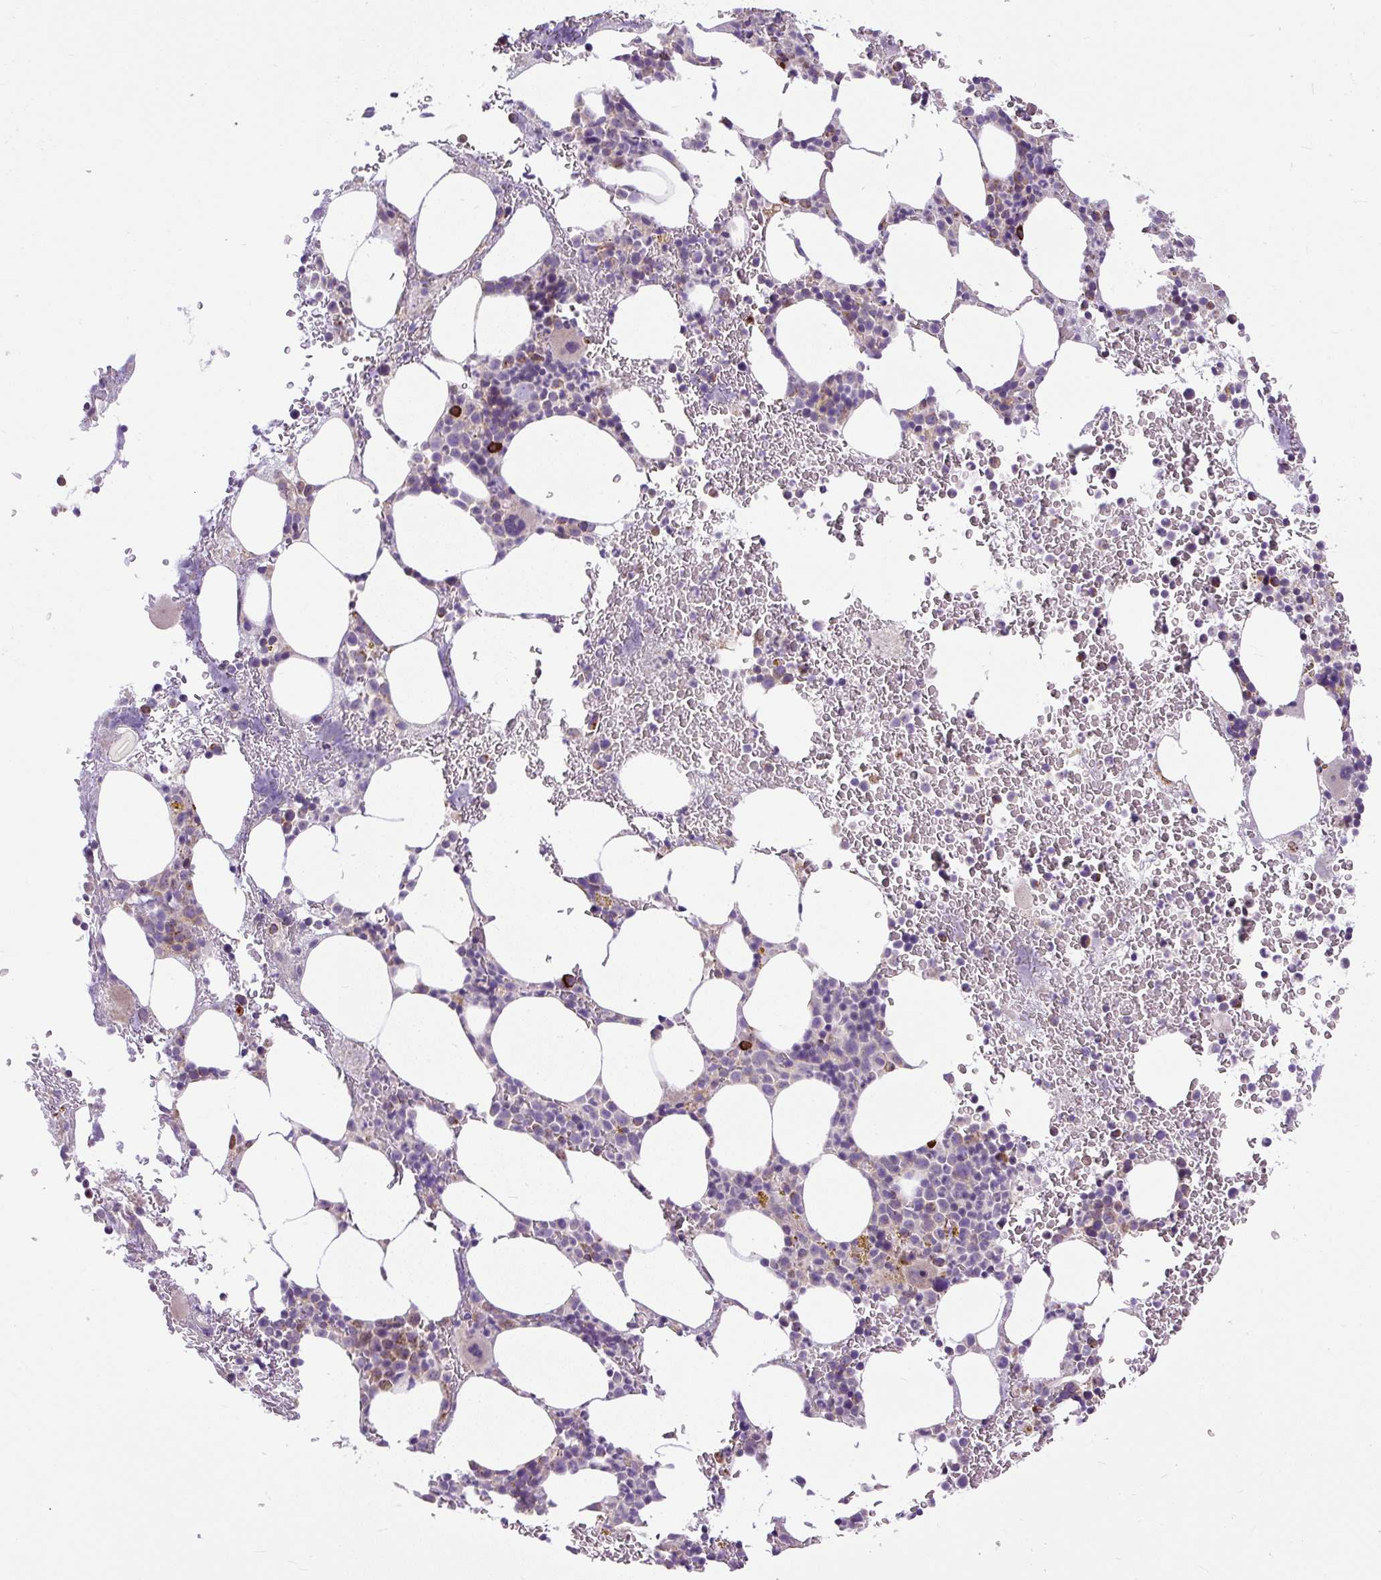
{"staining": {"intensity": "moderate", "quantity": "<25%", "location": "cytoplasmic/membranous"}, "tissue": "bone marrow", "cell_type": "Hematopoietic cells", "image_type": "normal", "snomed": [{"axis": "morphology", "description": "Normal tissue, NOS"}, {"axis": "topography", "description": "Bone marrow"}], "caption": "This is an image of immunohistochemistry staining of unremarkable bone marrow, which shows moderate staining in the cytoplasmic/membranous of hematopoietic cells.", "gene": "TM2D3", "patient": {"sex": "male", "age": 62}}